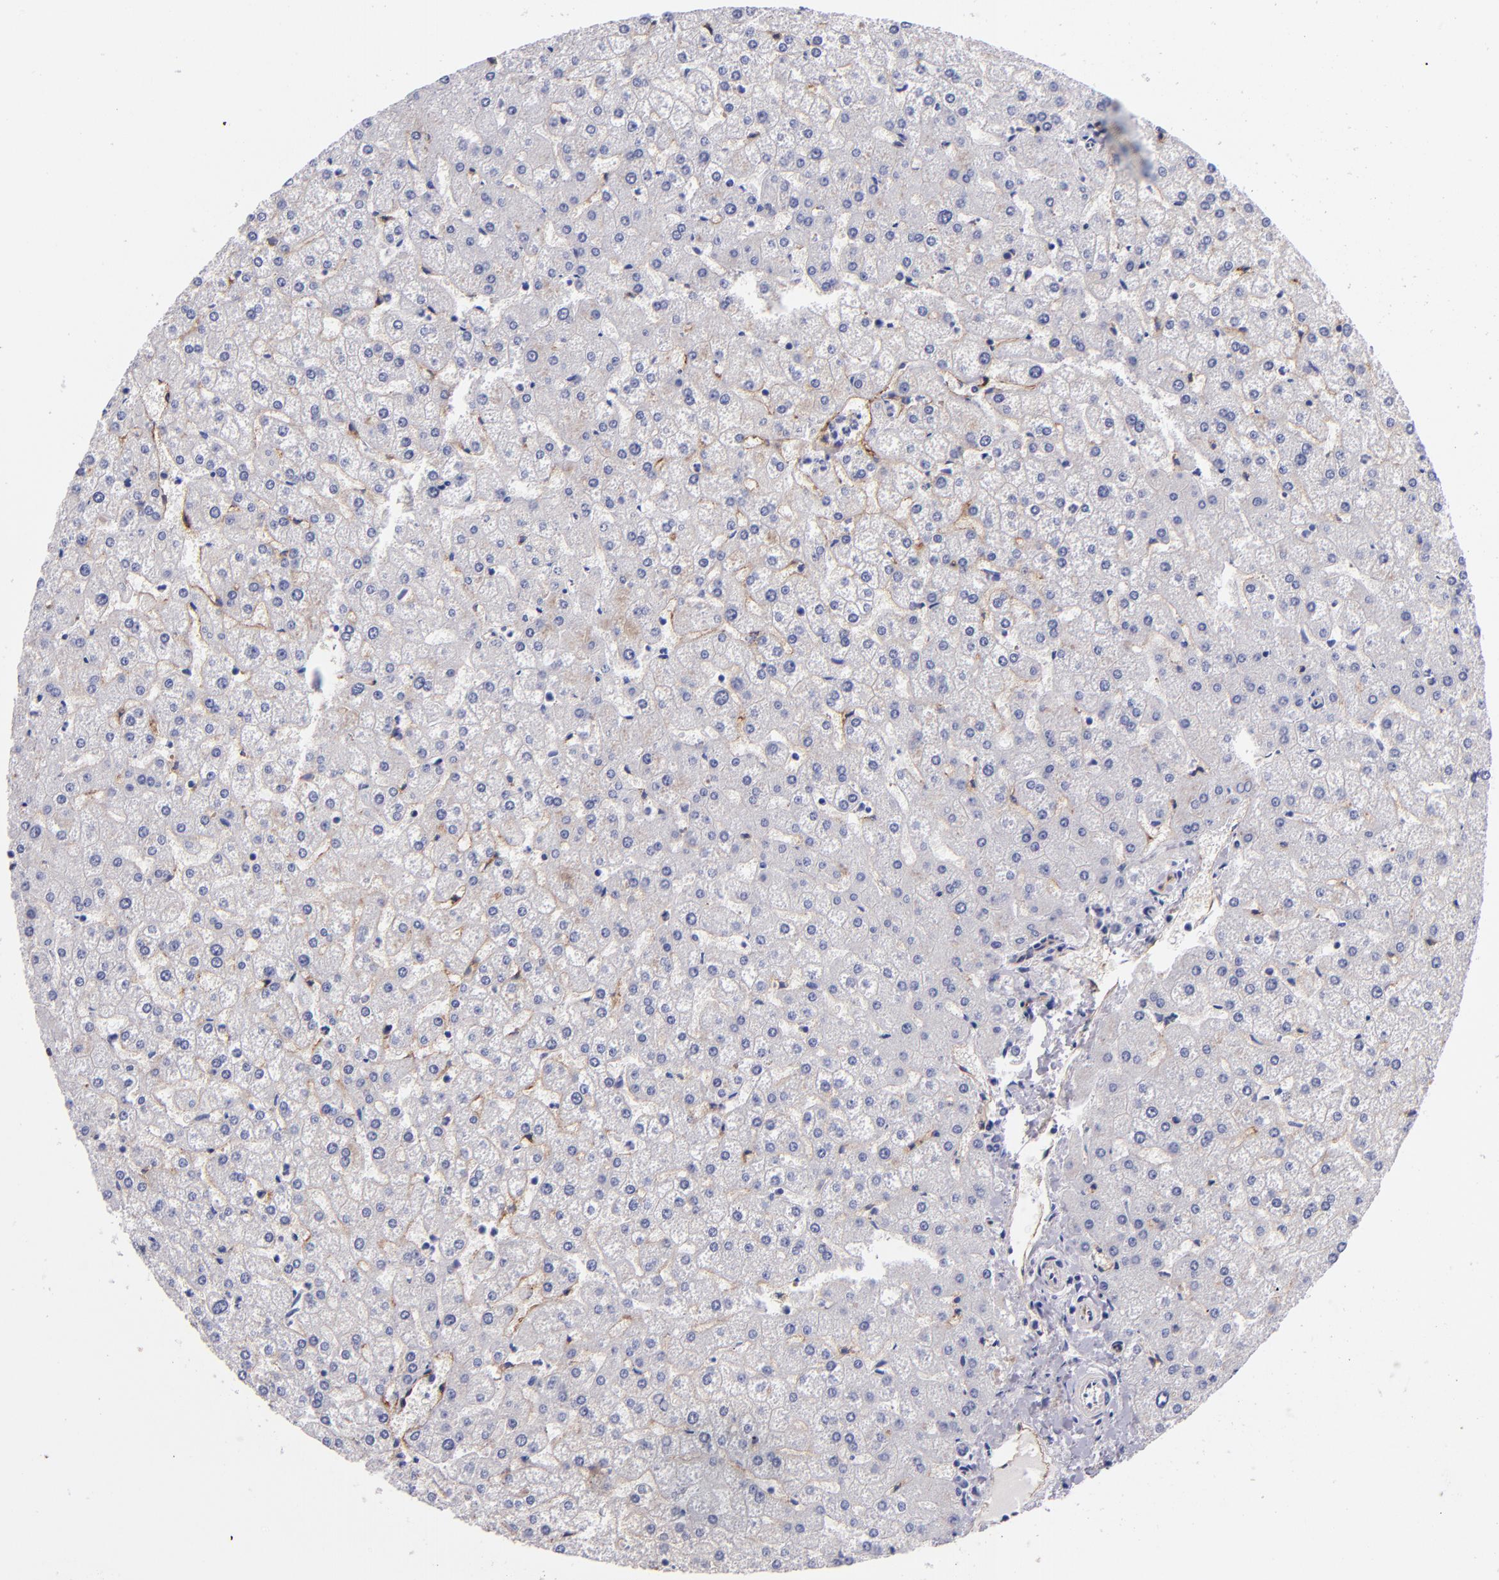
{"staining": {"intensity": "negative", "quantity": "none", "location": "none"}, "tissue": "liver", "cell_type": "Cholangiocytes", "image_type": "normal", "snomed": [{"axis": "morphology", "description": "Normal tissue, NOS"}, {"axis": "topography", "description": "Liver"}], "caption": "This micrograph is of unremarkable liver stained with immunohistochemistry to label a protein in brown with the nuclei are counter-stained blue. There is no staining in cholangiocytes. (IHC, brightfield microscopy, high magnification).", "gene": "NOS3", "patient": {"sex": "female", "age": 32}}